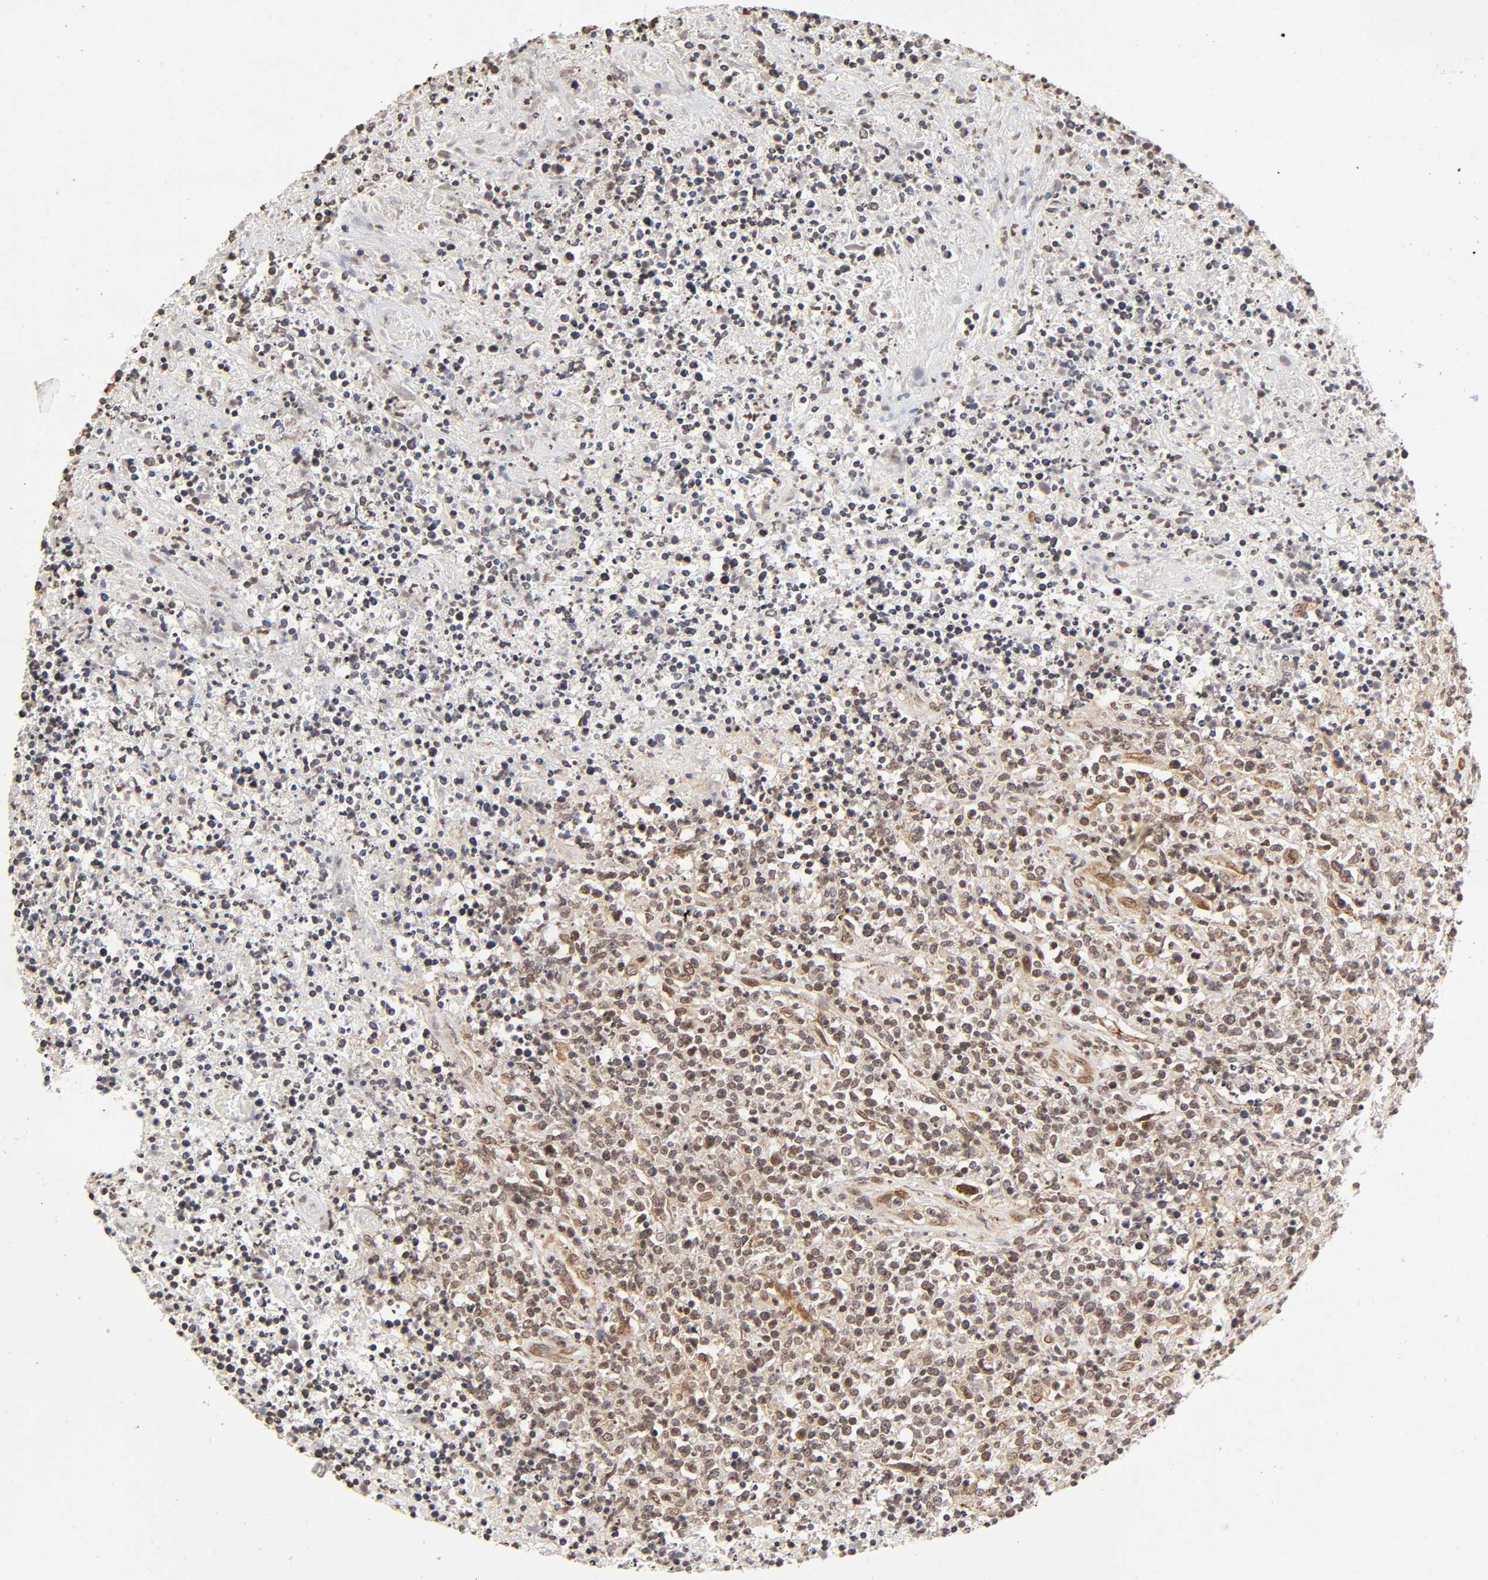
{"staining": {"intensity": "weak", "quantity": ">75%", "location": "cytoplasmic/membranous,nuclear"}, "tissue": "lymphoma", "cell_type": "Tumor cells", "image_type": "cancer", "snomed": [{"axis": "morphology", "description": "Malignant lymphoma, non-Hodgkin's type, High grade"}, {"axis": "topography", "description": "Lymph node"}], "caption": "Approximately >75% of tumor cells in high-grade malignant lymphoma, non-Hodgkin's type display weak cytoplasmic/membranous and nuclear protein staining as visualized by brown immunohistochemical staining.", "gene": "MLLT6", "patient": {"sex": "female", "age": 84}}